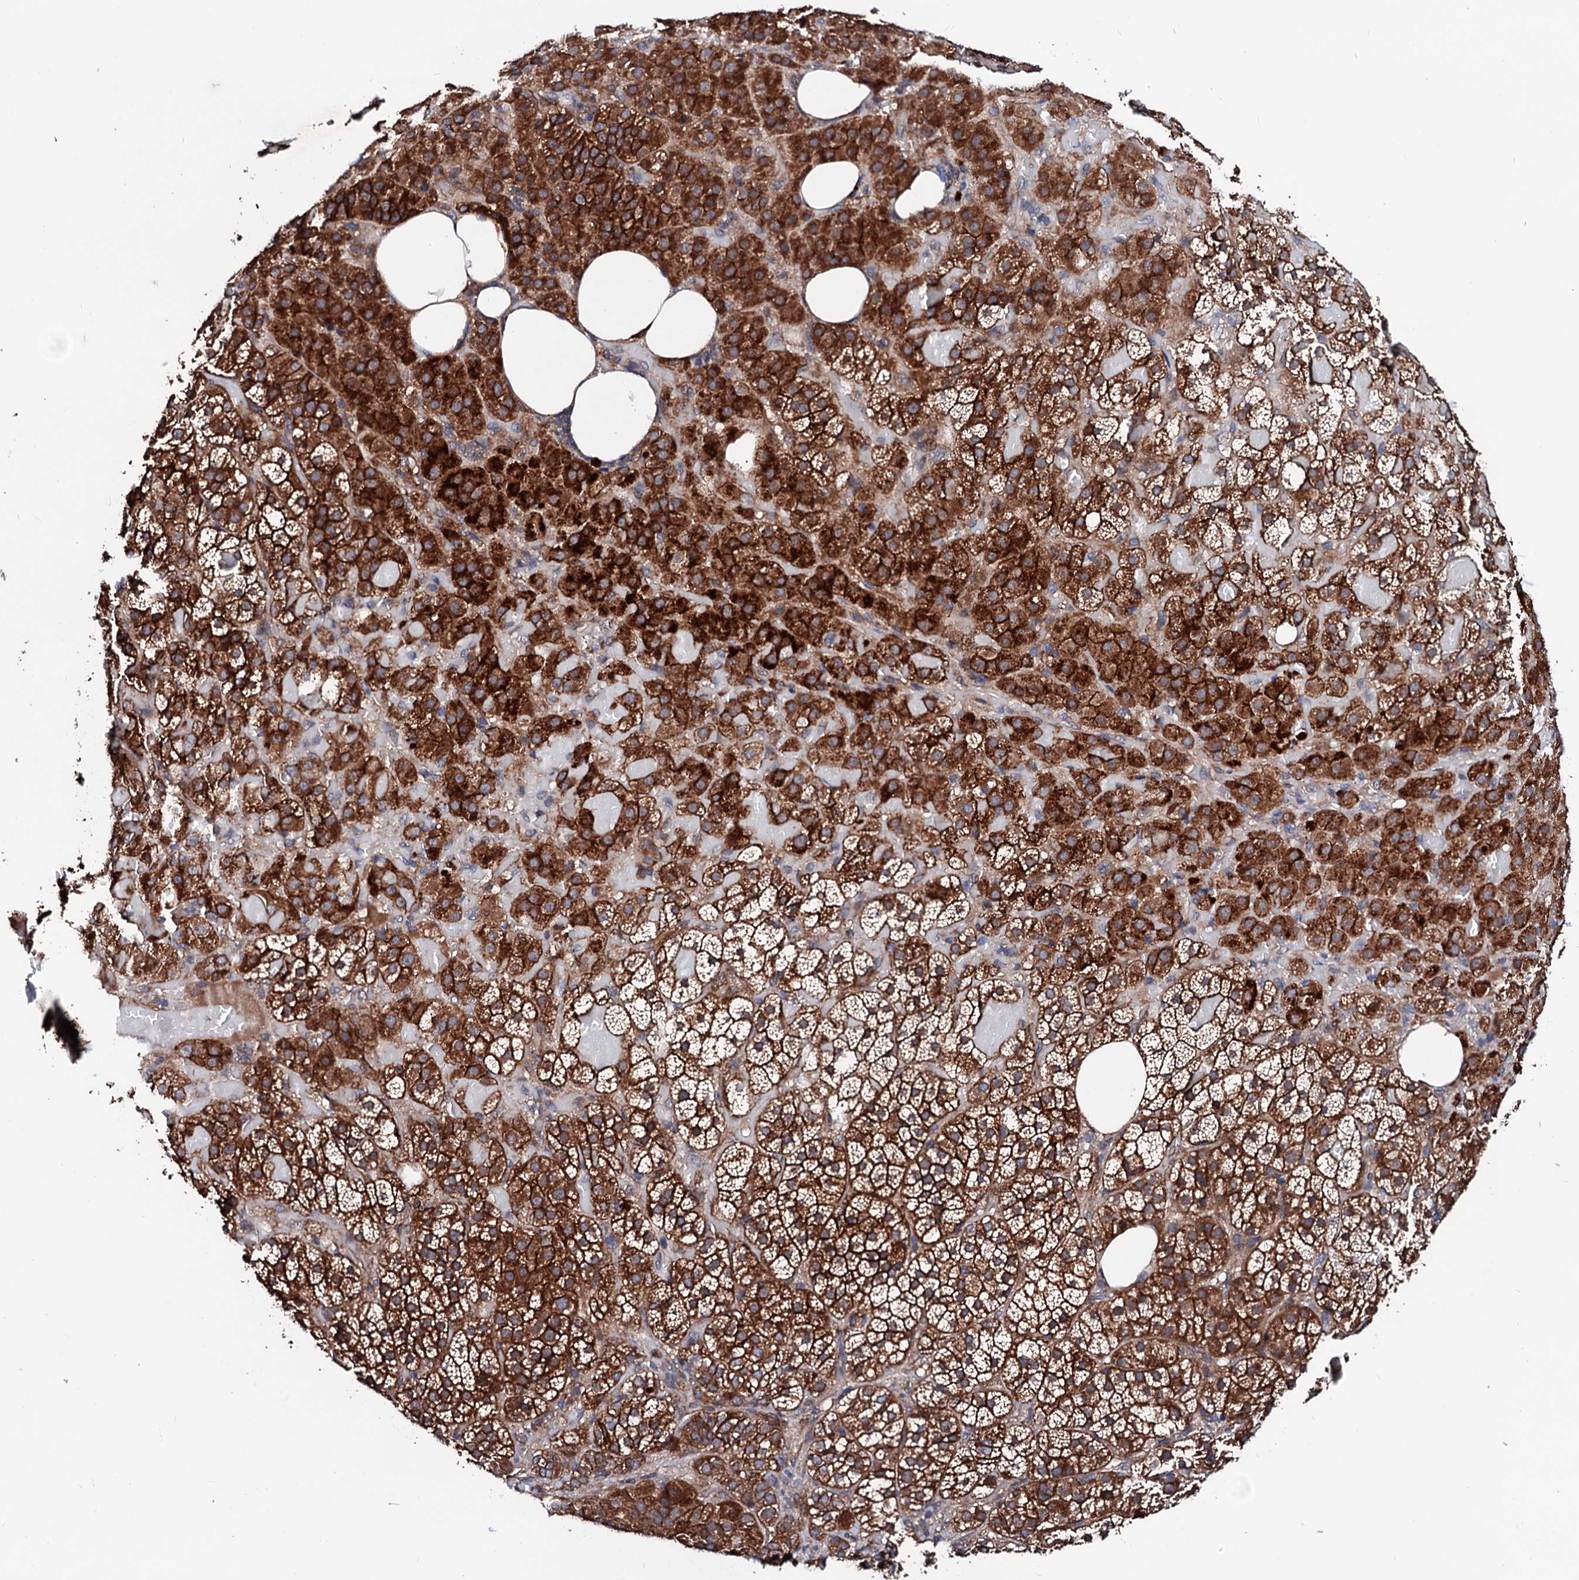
{"staining": {"intensity": "strong", "quantity": ">75%", "location": "cytoplasmic/membranous"}, "tissue": "adrenal gland", "cell_type": "Glandular cells", "image_type": "normal", "snomed": [{"axis": "morphology", "description": "Normal tissue, NOS"}, {"axis": "topography", "description": "Adrenal gland"}], "caption": "Protein staining exhibits strong cytoplasmic/membranous positivity in about >75% of glandular cells in benign adrenal gland.", "gene": "TBCEL", "patient": {"sex": "female", "age": 59}}